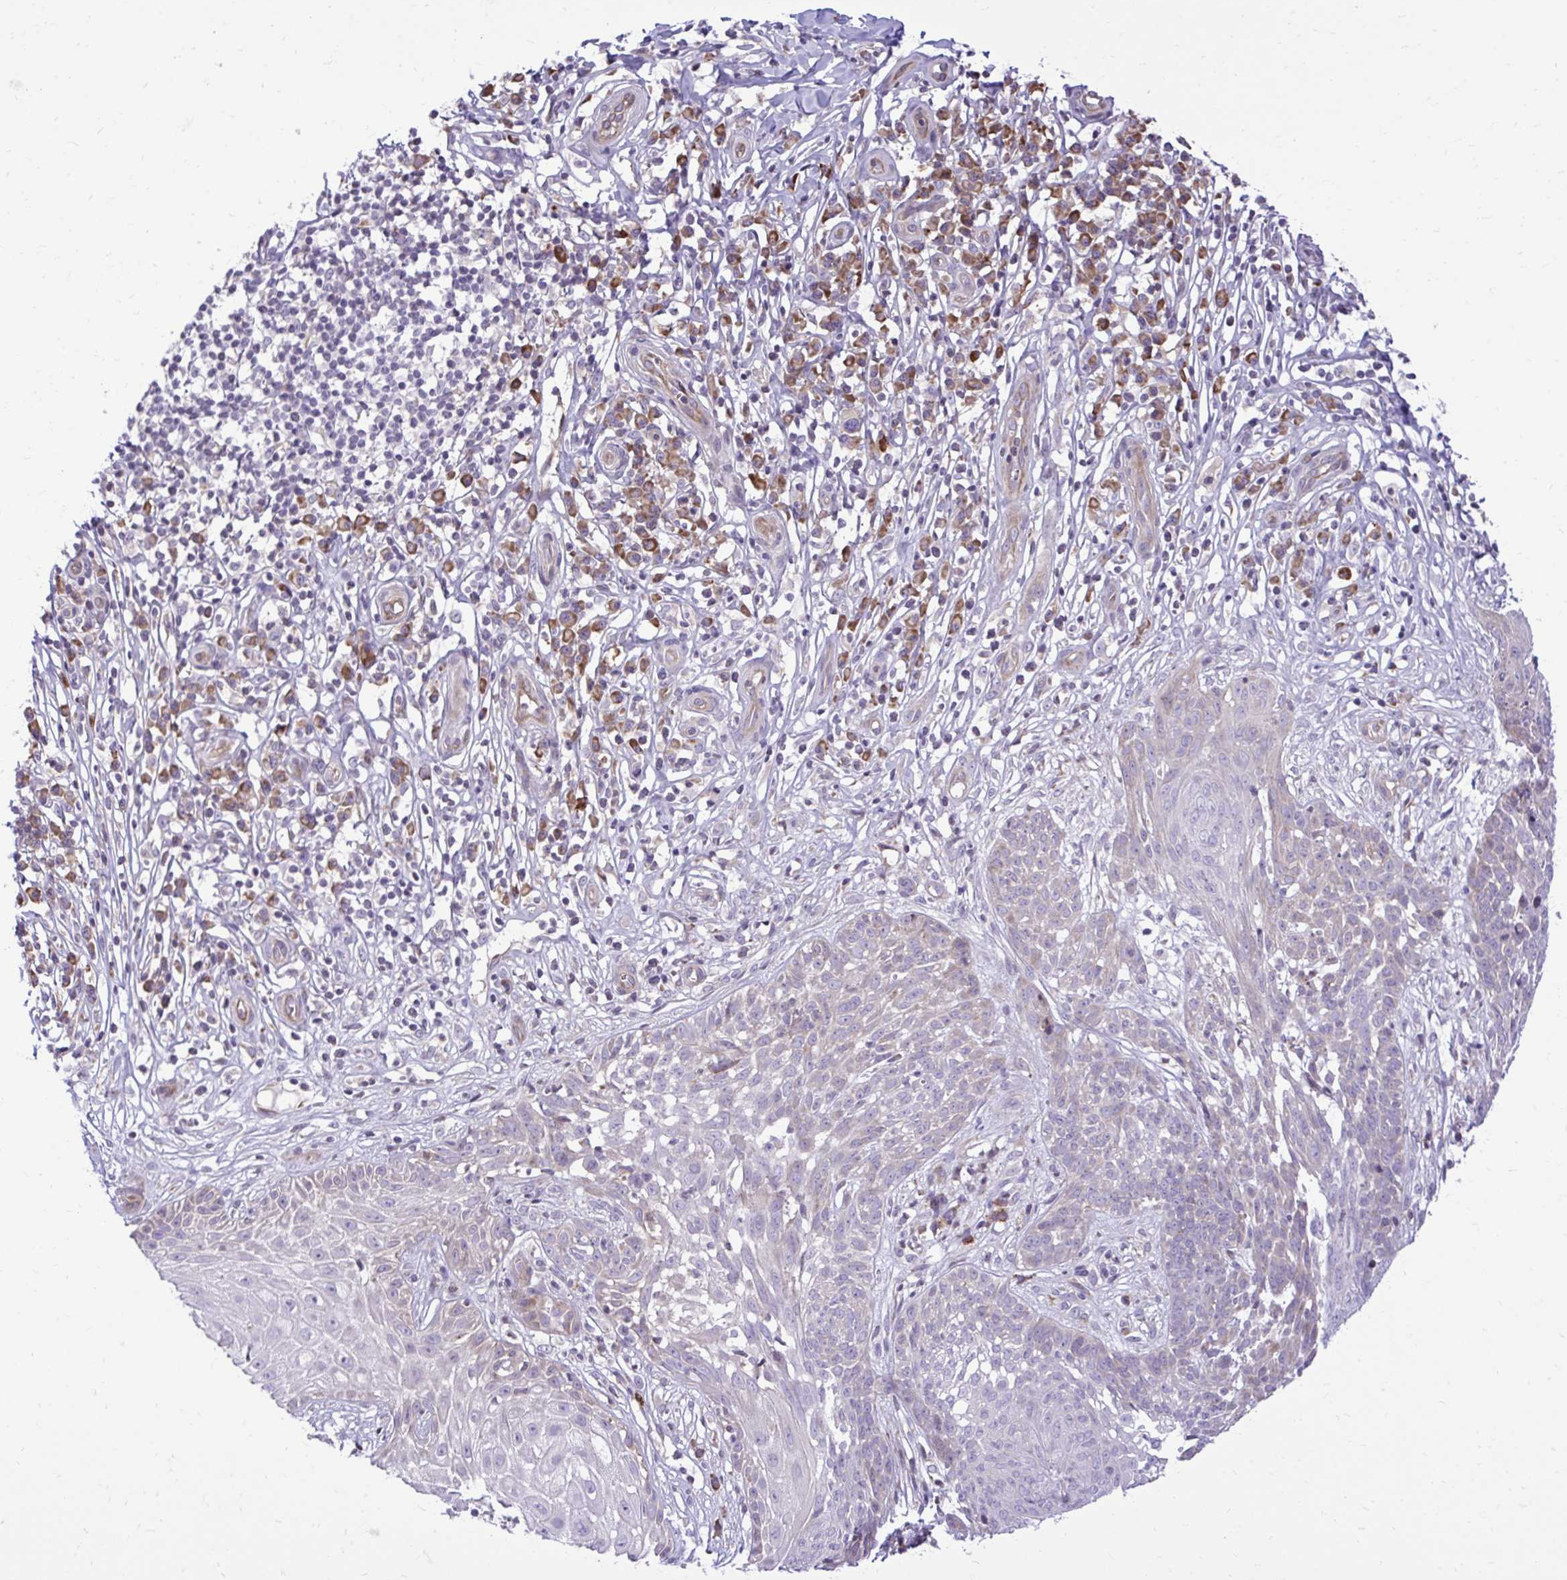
{"staining": {"intensity": "weak", "quantity": "<25%", "location": "cytoplasmic/membranous"}, "tissue": "skin cancer", "cell_type": "Tumor cells", "image_type": "cancer", "snomed": [{"axis": "morphology", "description": "Basal cell carcinoma"}, {"axis": "topography", "description": "Skin"}, {"axis": "topography", "description": "Skin, foot"}], "caption": "Skin cancer was stained to show a protein in brown. There is no significant expression in tumor cells.", "gene": "METTL9", "patient": {"sex": "female", "age": 86}}